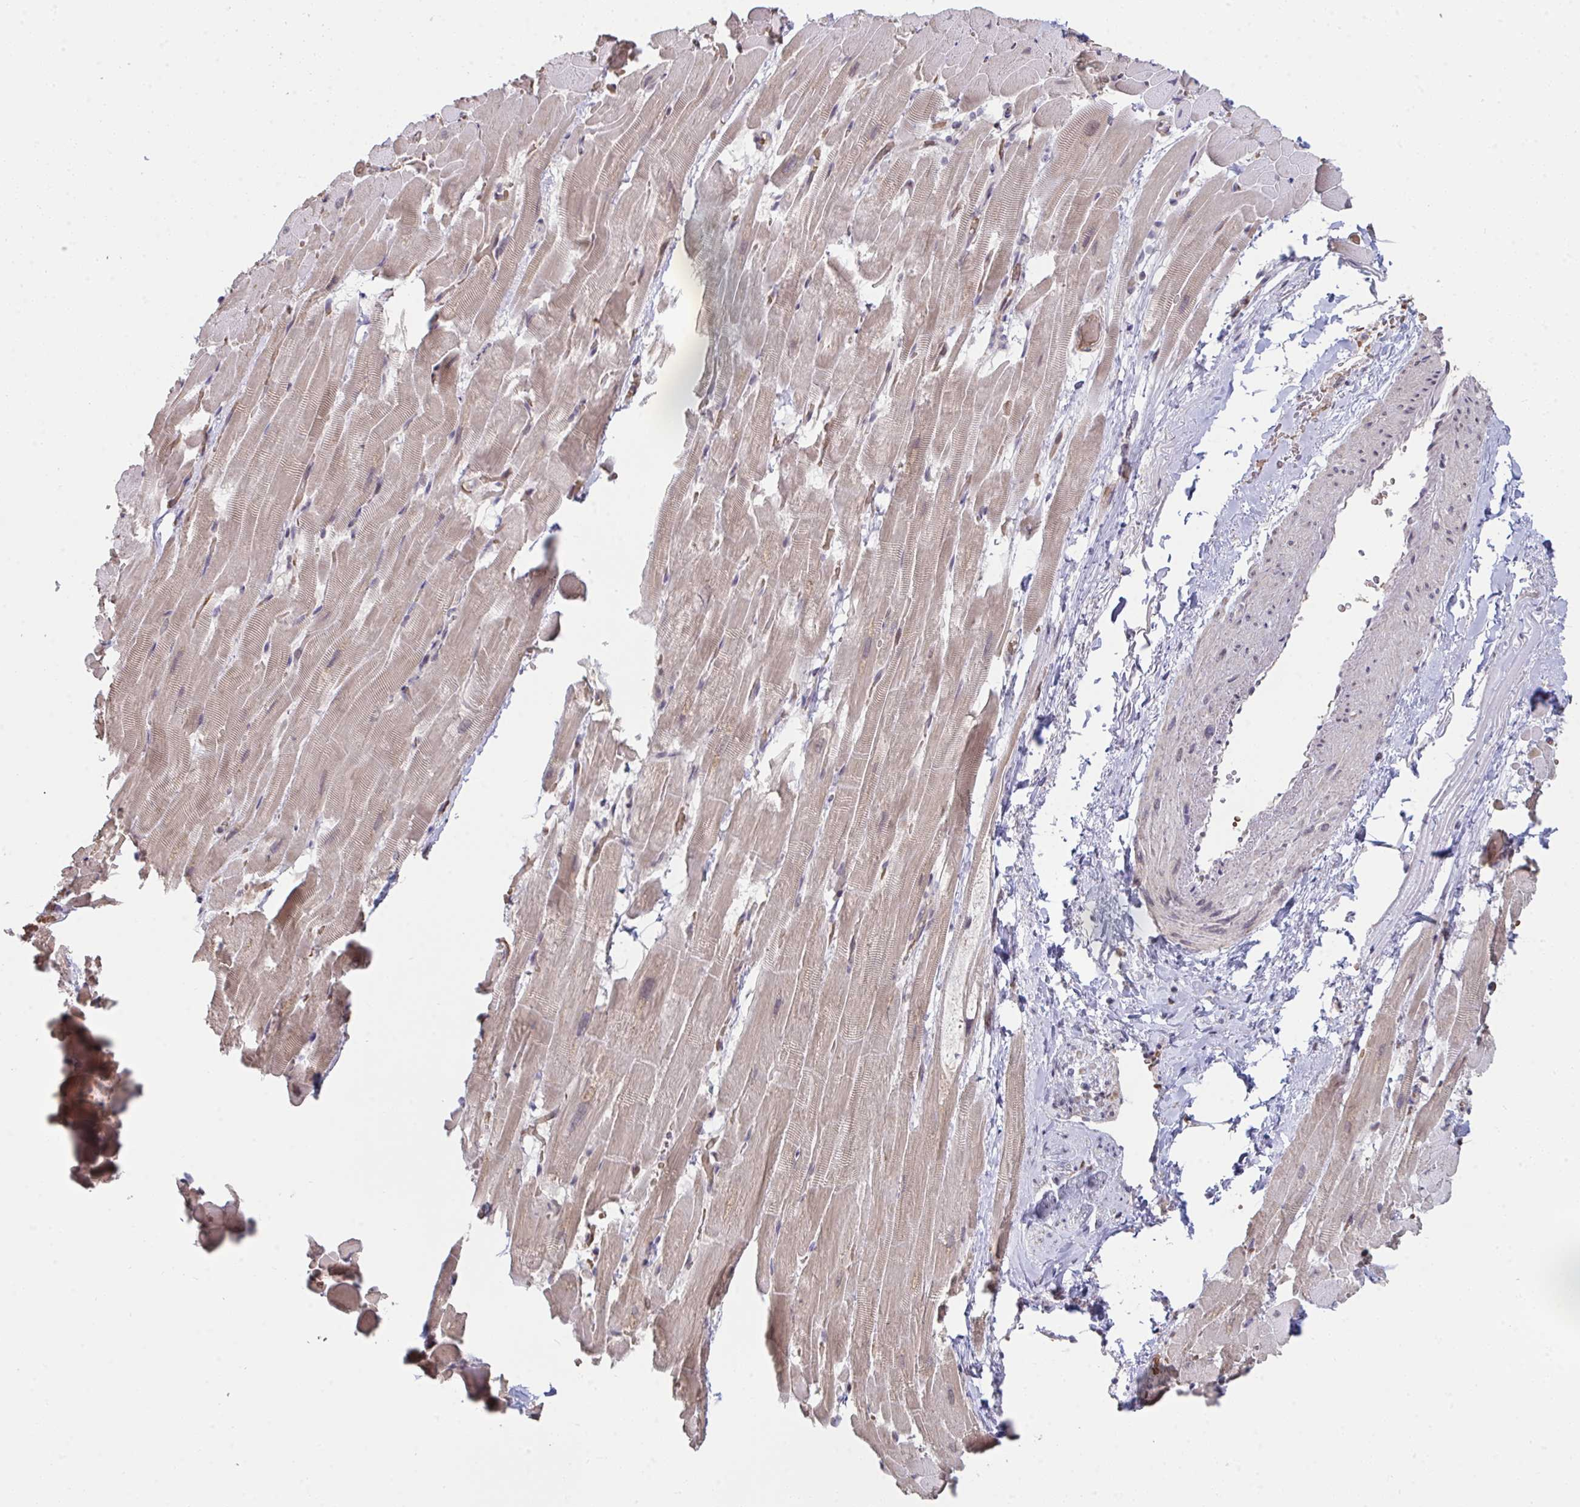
{"staining": {"intensity": "moderate", "quantity": ">75%", "location": "cytoplasmic/membranous,nuclear"}, "tissue": "heart muscle", "cell_type": "Cardiomyocytes", "image_type": "normal", "snomed": [{"axis": "morphology", "description": "Normal tissue, NOS"}, {"axis": "topography", "description": "Heart"}], "caption": "Cardiomyocytes exhibit moderate cytoplasmic/membranous,nuclear staining in about >75% of cells in unremarkable heart muscle. The protein of interest is stained brown, and the nuclei are stained in blue (DAB IHC with brightfield microscopy, high magnification).", "gene": "SAP30", "patient": {"sex": "male", "age": 37}}